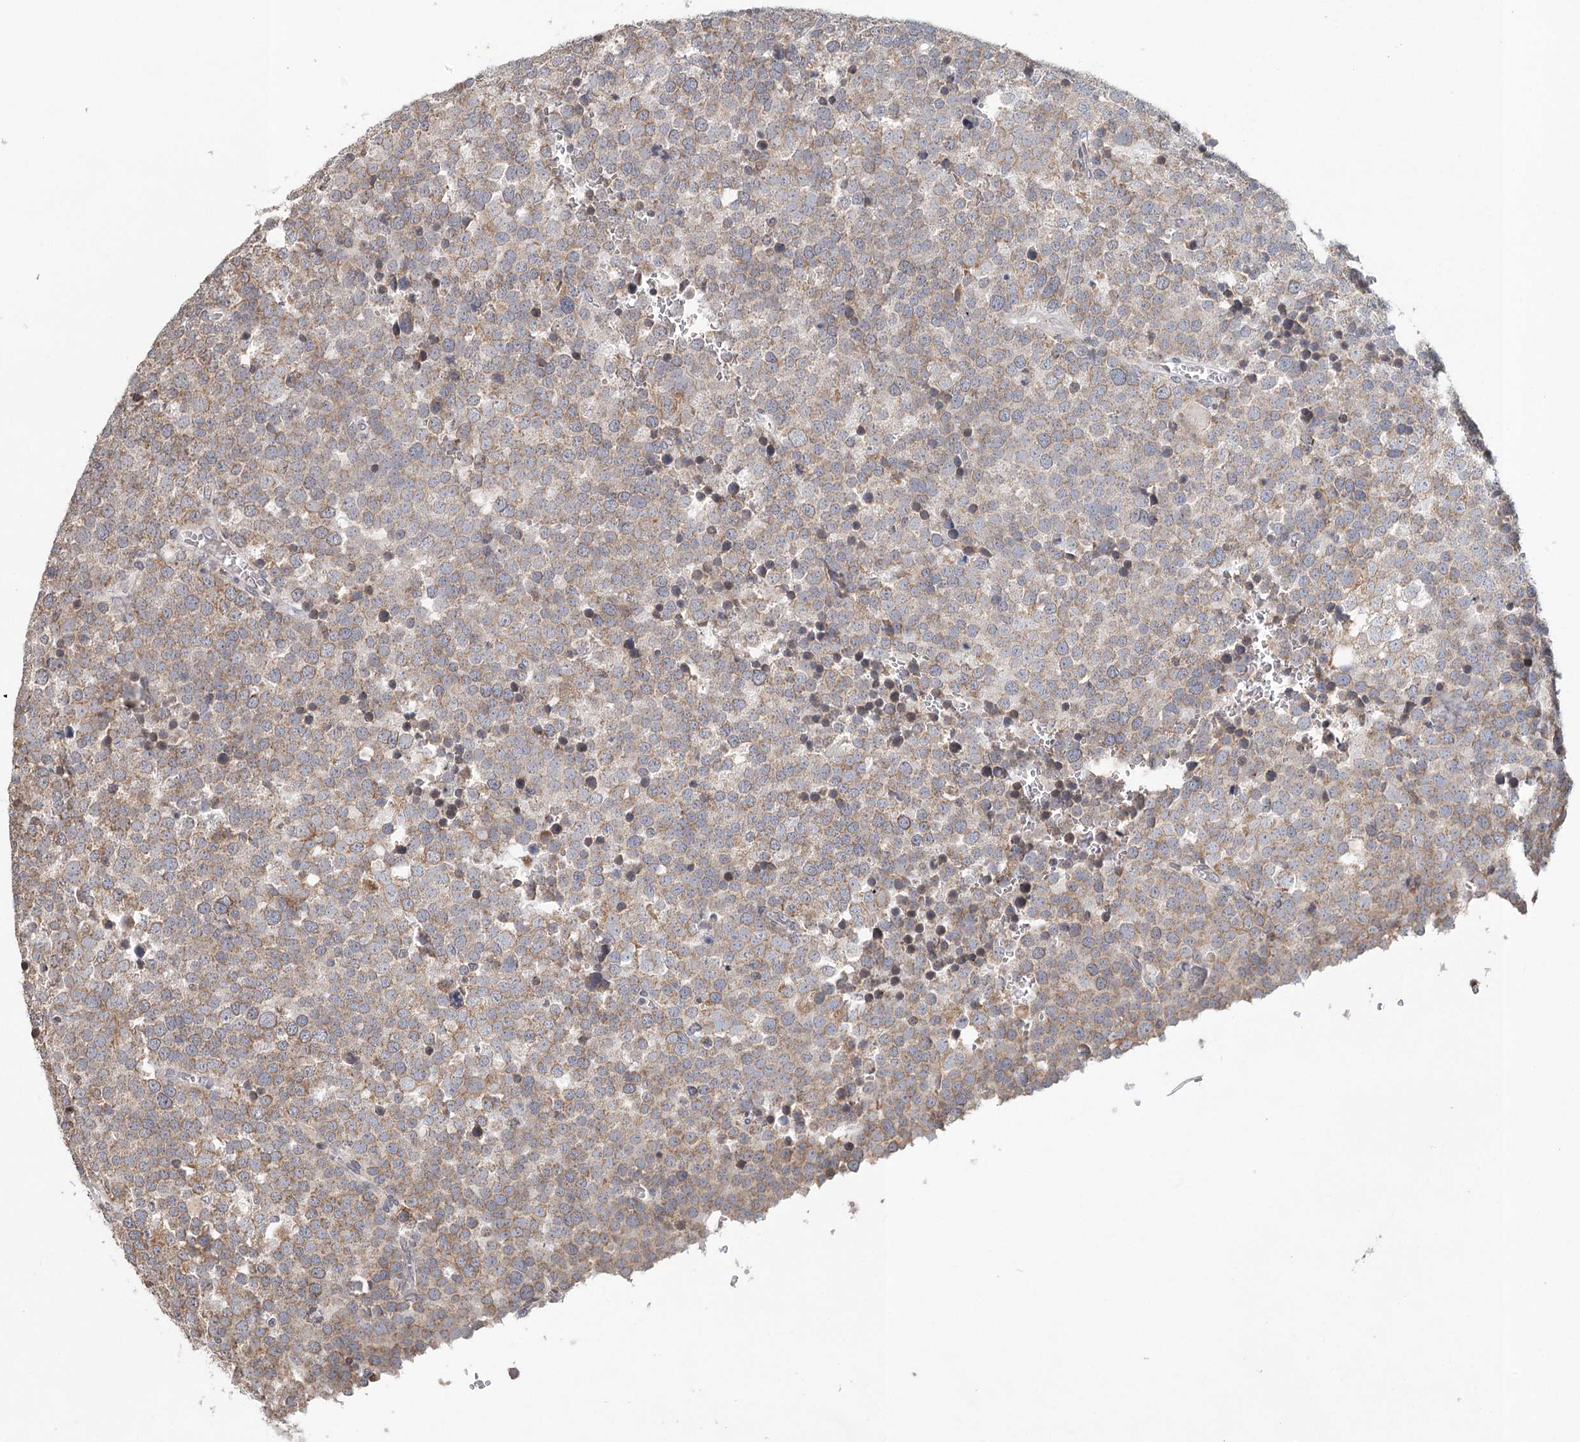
{"staining": {"intensity": "weak", "quantity": ">75%", "location": "cytoplasmic/membranous"}, "tissue": "testis cancer", "cell_type": "Tumor cells", "image_type": "cancer", "snomed": [{"axis": "morphology", "description": "Seminoma, NOS"}, {"axis": "topography", "description": "Testis"}], "caption": "IHC of testis cancer displays low levels of weak cytoplasmic/membranous expression in approximately >75% of tumor cells.", "gene": "ICOS", "patient": {"sex": "male", "age": 71}}